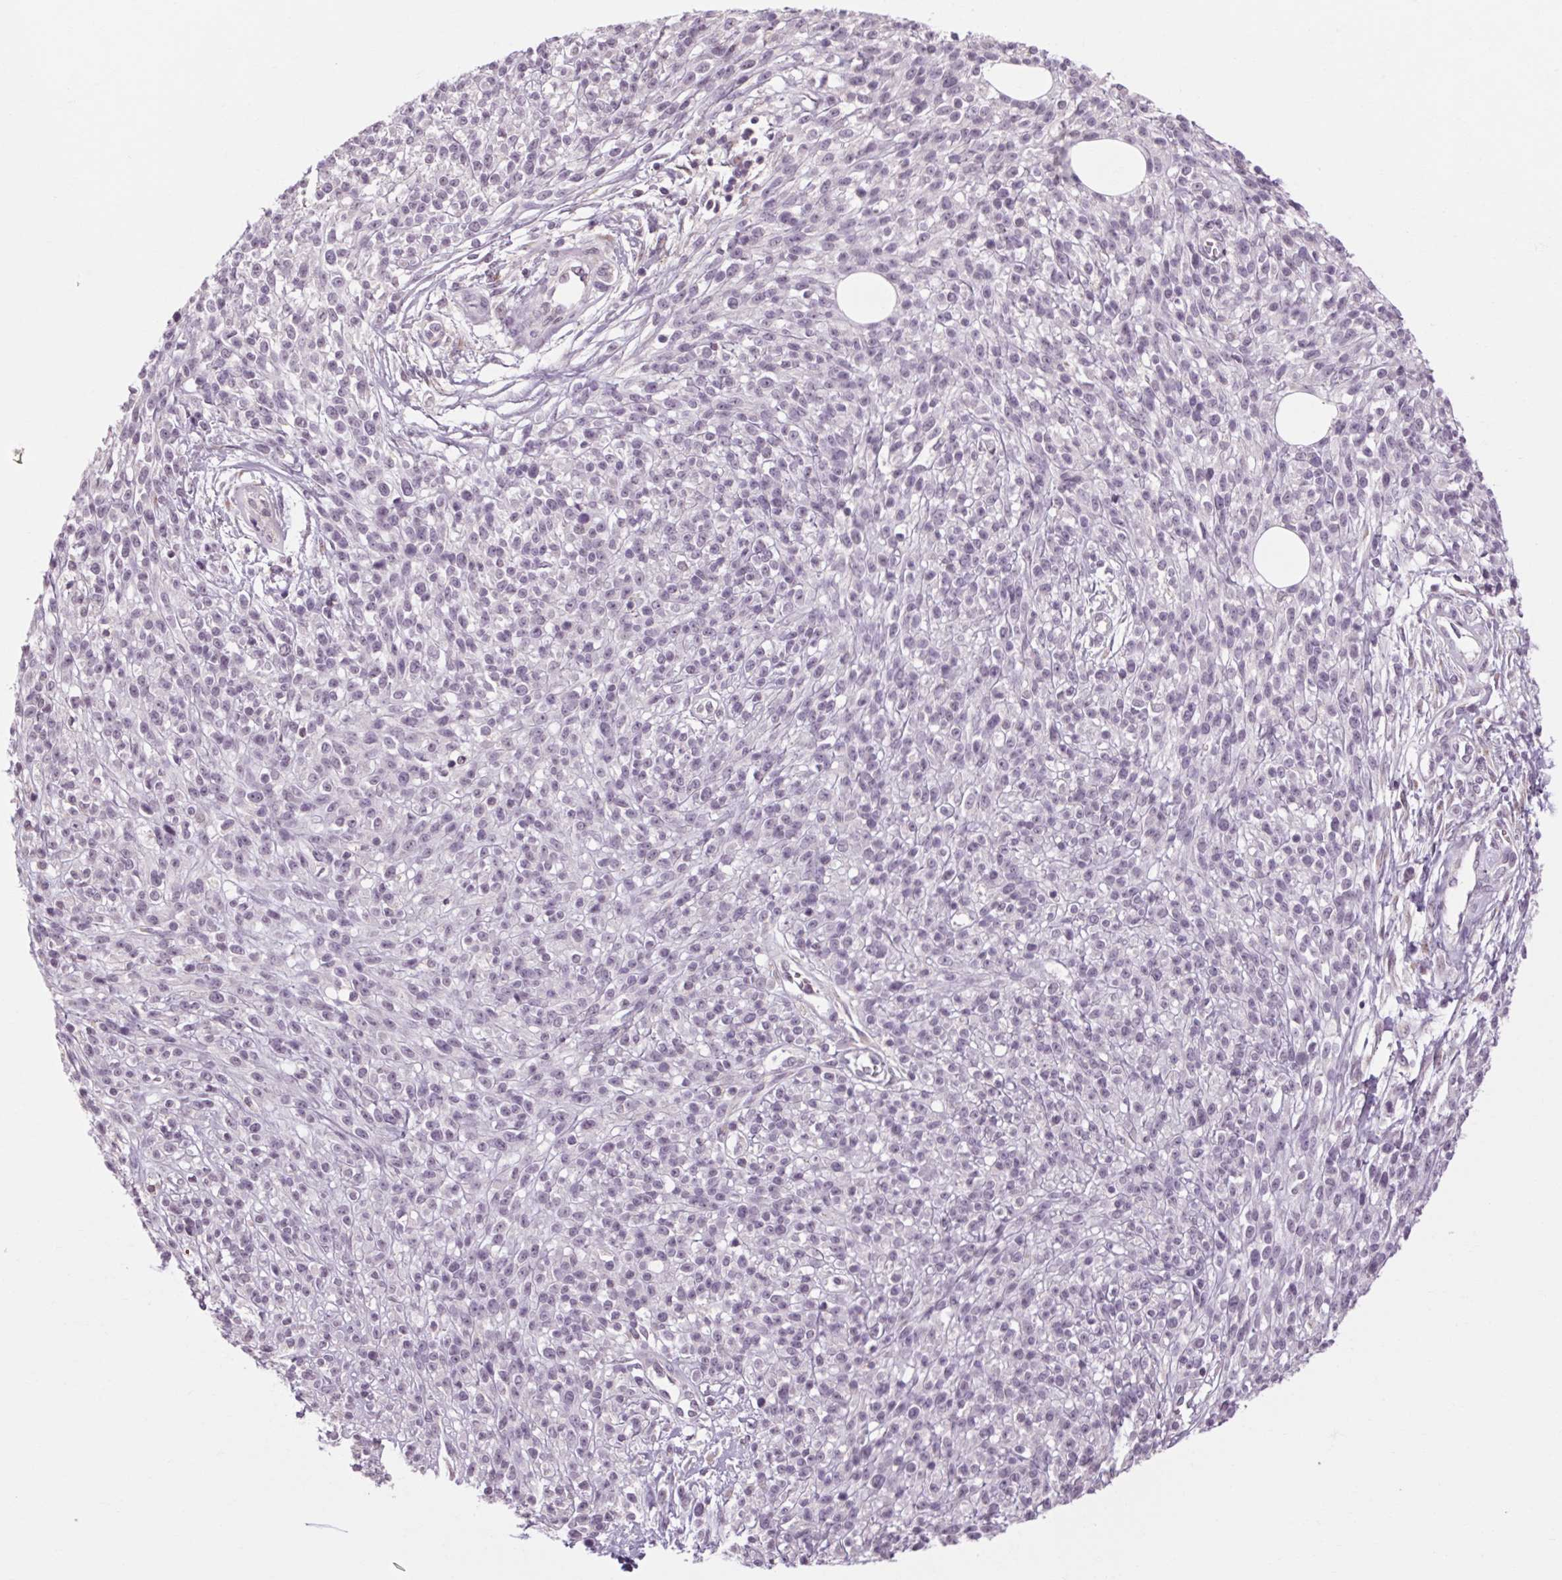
{"staining": {"intensity": "negative", "quantity": "none", "location": "none"}, "tissue": "melanoma", "cell_type": "Tumor cells", "image_type": "cancer", "snomed": [{"axis": "morphology", "description": "Malignant melanoma, NOS"}, {"axis": "topography", "description": "Skin"}, {"axis": "topography", "description": "Skin of trunk"}], "caption": "This histopathology image is of malignant melanoma stained with immunohistochemistry (IHC) to label a protein in brown with the nuclei are counter-stained blue. There is no expression in tumor cells.", "gene": "KLHL40", "patient": {"sex": "male", "age": 74}}